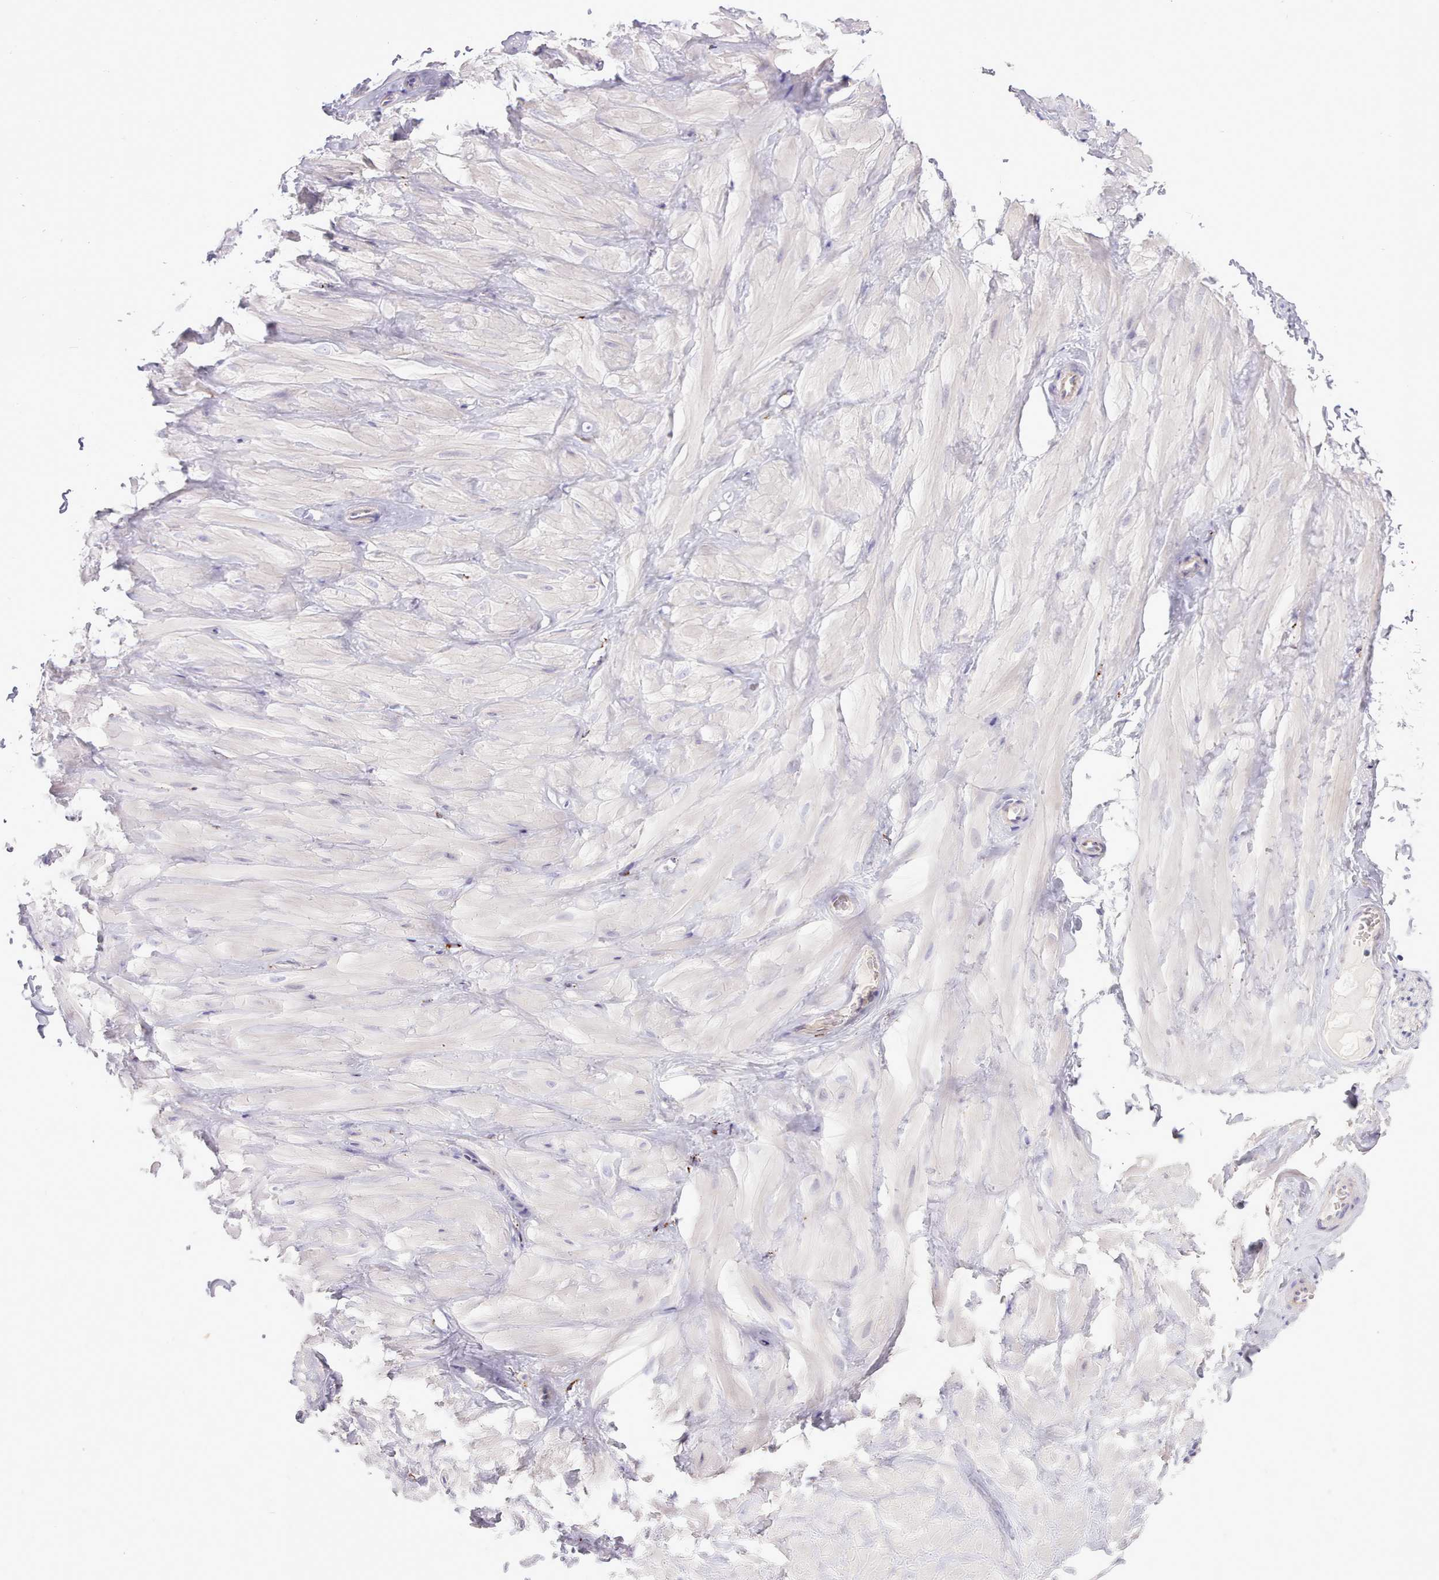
{"staining": {"intensity": "weak", "quantity": "<25%", "location": "cytoplasmic/membranous"}, "tissue": "adipose tissue", "cell_type": "Adipocytes", "image_type": "normal", "snomed": [{"axis": "morphology", "description": "Normal tissue, NOS"}, {"axis": "topography", "description": "Adipose tissue"}, {"axis": "topography", "description": "Vascular tissue"}, {"axis": "topography", "description": "Peripheral nerve tissue"}], "caption": "Immunohistochemistry (IHC) of benign adipose tissue displays no staining in adipocytes. (DAB (3,3'-diaminobenzidine) IHC, high magnification).", "gene": "SRD5A1", "patient": {"sex": "male", "age": 25}}